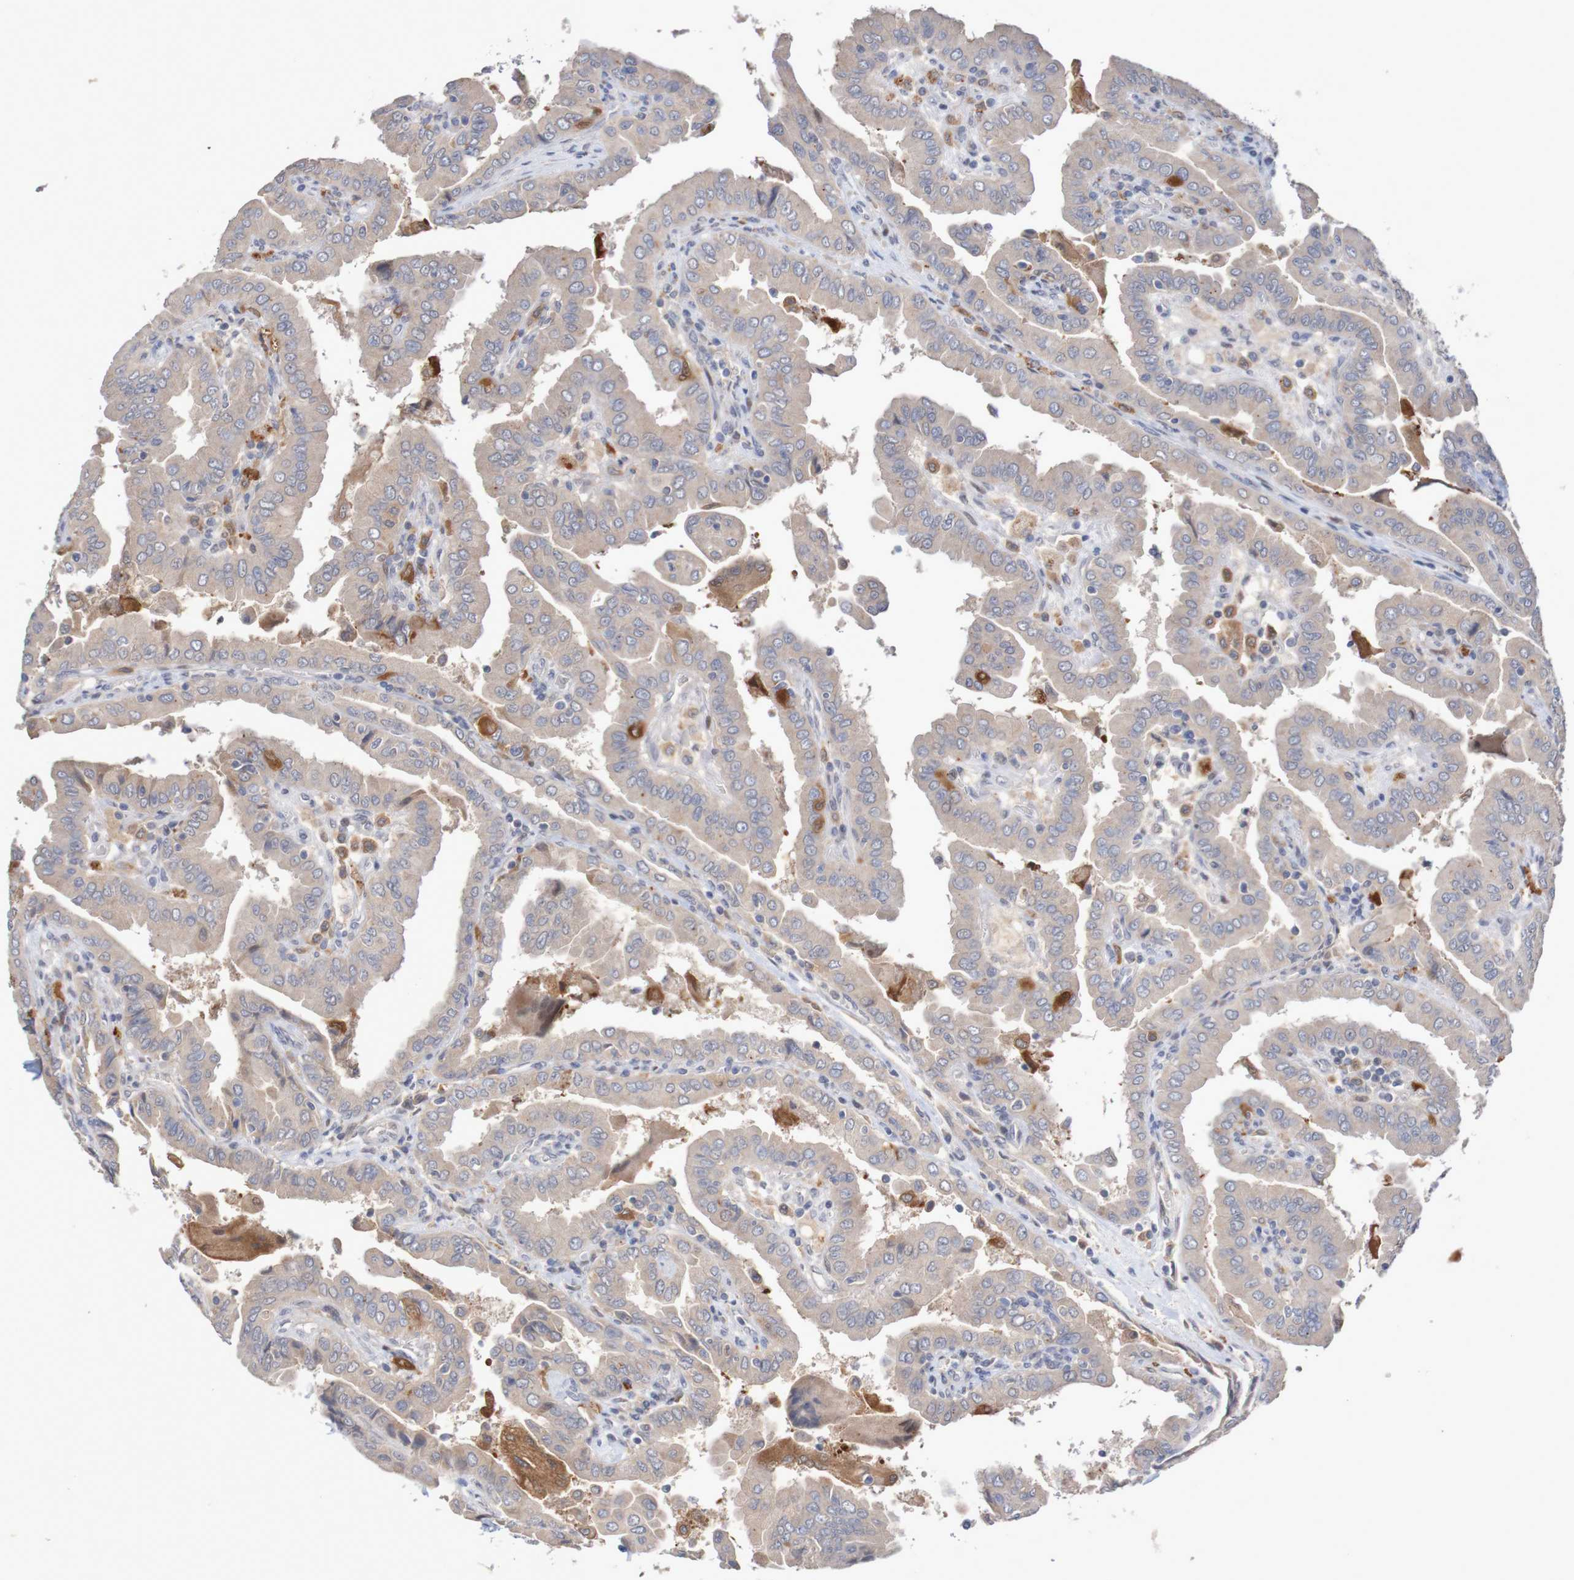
{"staining": {"intensity": "negative", "quantity": "none", "location": "none"}, "tissue": "thyroid cancer", "cell_type": "Tumor cells", "image_type": "cancer", "snomed": [{"axis": "morphology", "description": "Papillary adenocarcinoma, NOS"}, {"axis": "topography", "description": "Thyroid gland"}], "caption": "This histopathology image is of thyroid cancer (papillary adenocarcinoma) stained with IHC to label a protein in brown with the nuclei are counter-stained blue. There is no positivity in tumor cells.", "gene": "FBP2", "patient": {"sex": "male", "age": 33}}